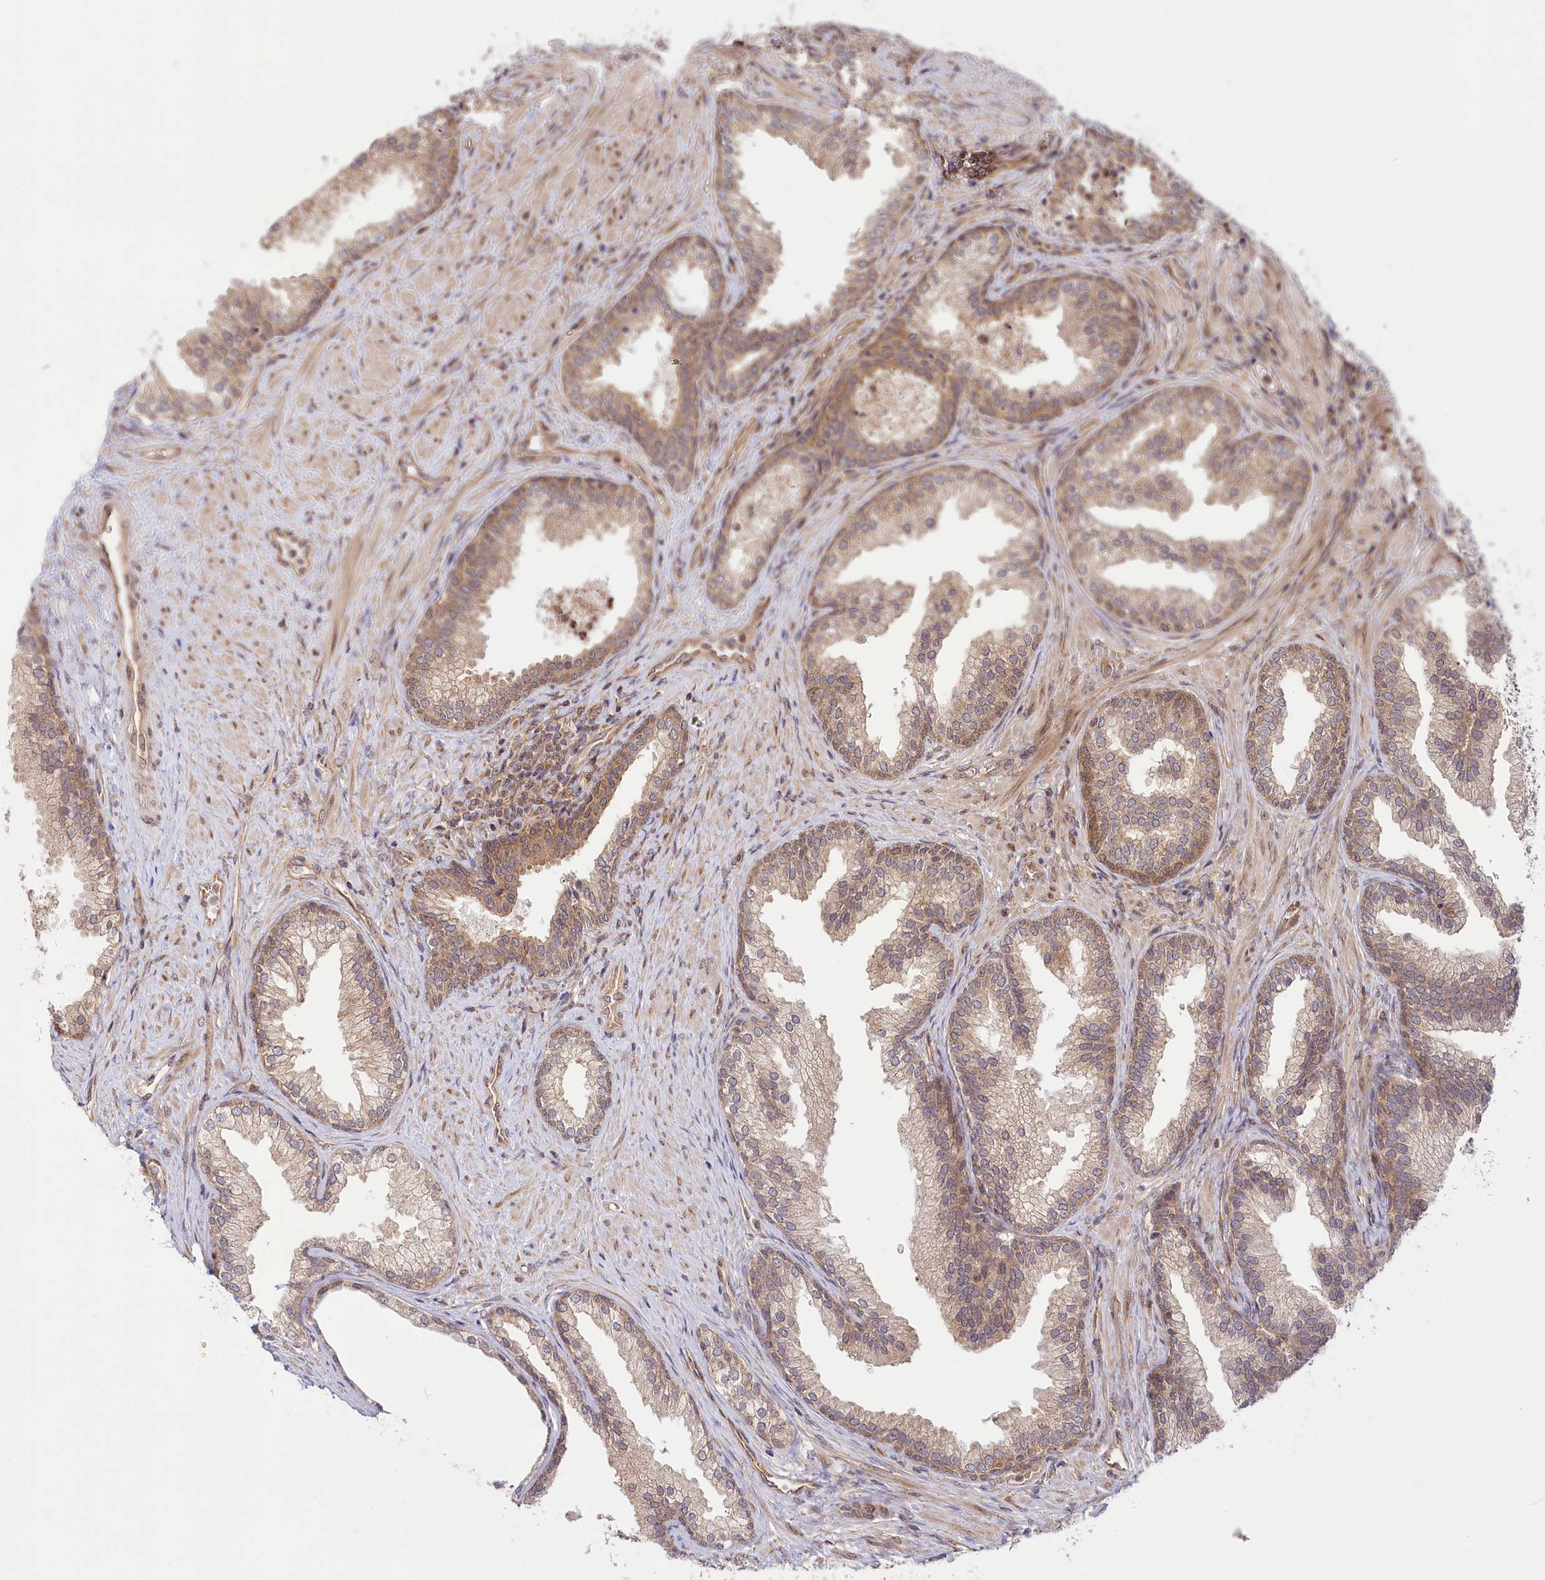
{"staining": {"intensity": "moderate", "quantity": "25%-75%", "location": "cytoplasmic/membranous"}, "tissue": "prostate", "cell_type": "Glandular cells", "image_type": "normal", "snomed": [{"axis": "morphology", "description": "Normal tissue, NOS"}, {"axis": "topography", "description": "Prostate"}], "caption": "Human prostate stained with a brown dye shows moderate cytoplasmic/membranous positive staining in about 25%-75% of glandular cells.", "gene": "CEP70", "patient": {"sex": "male", "age": 76}}